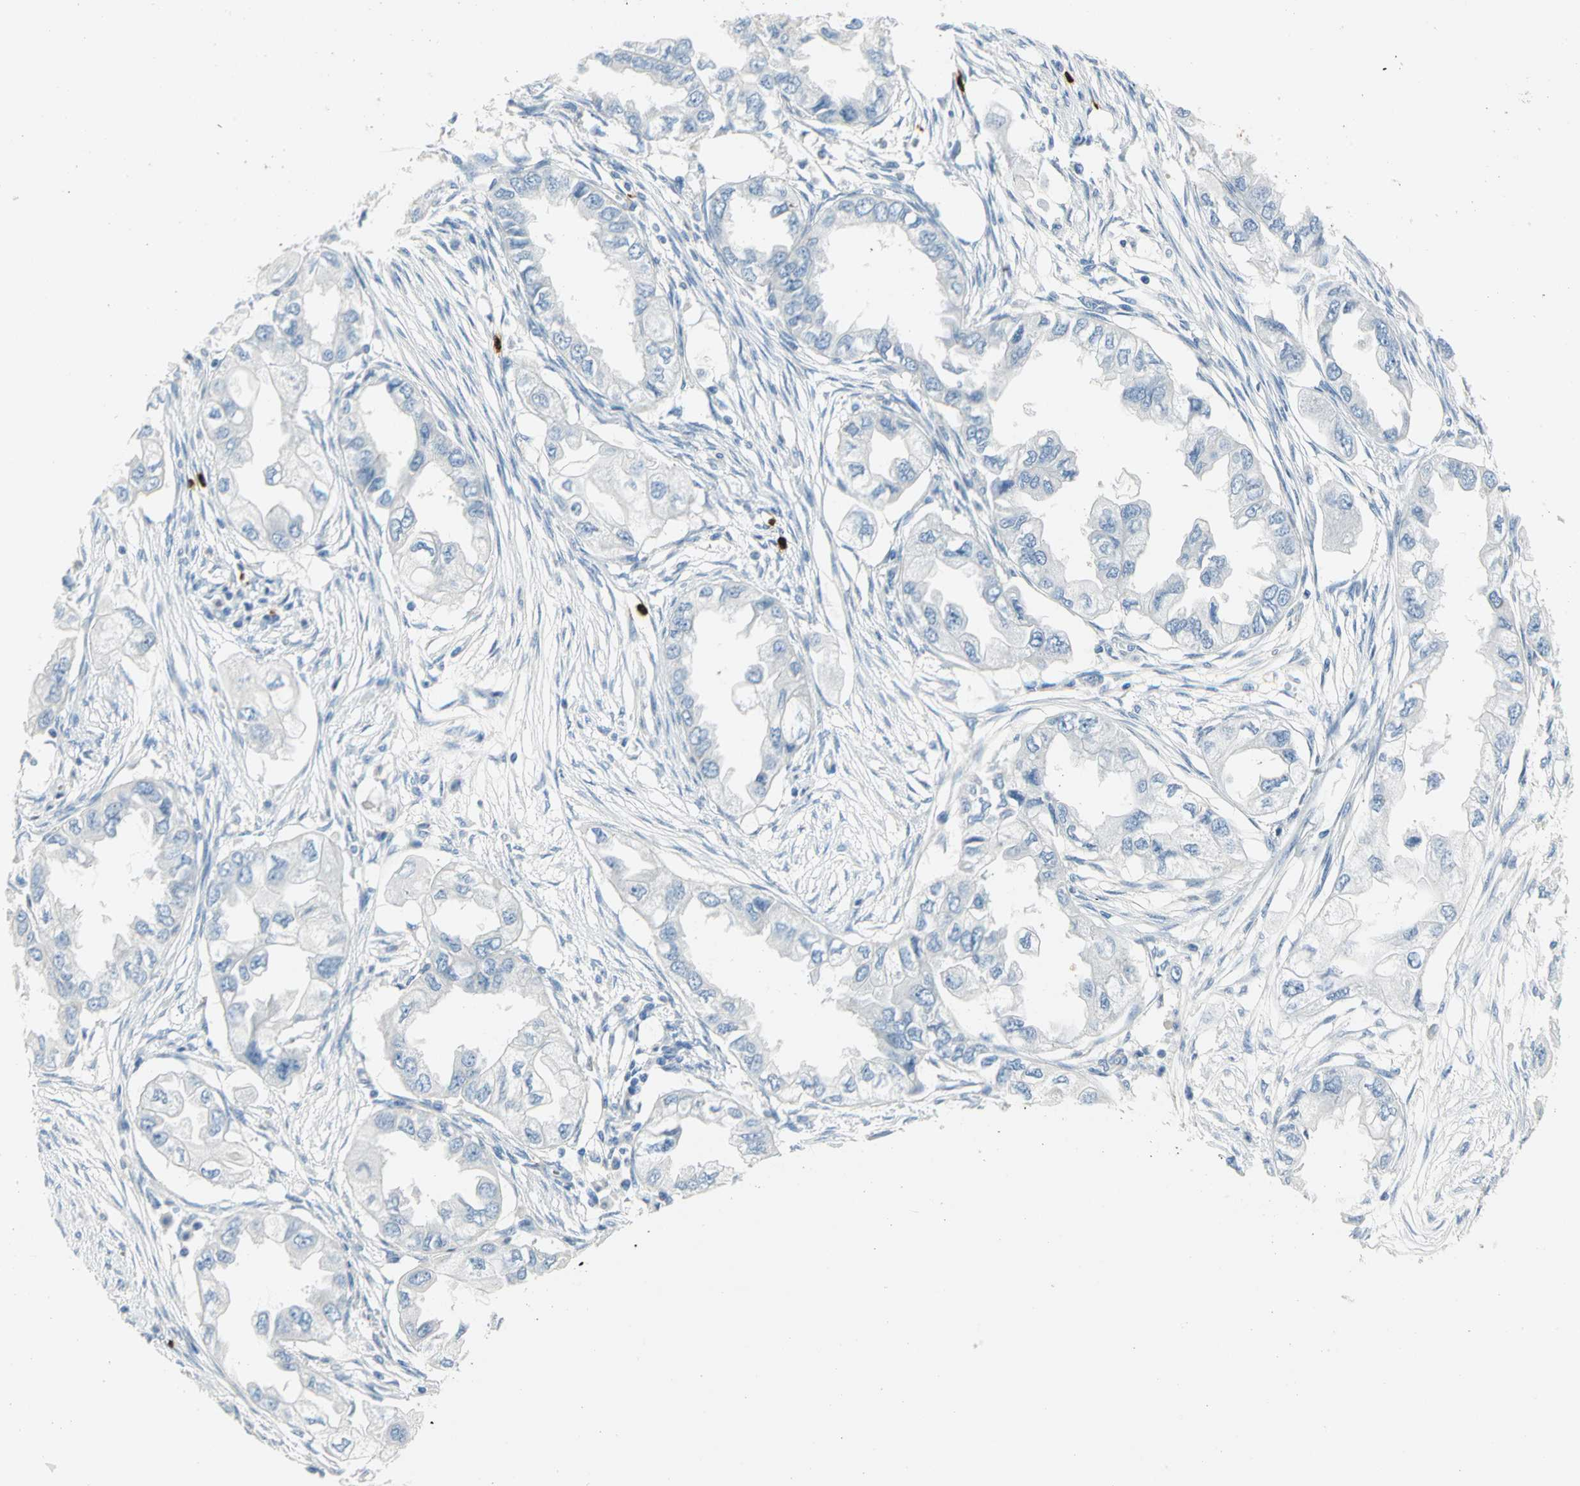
{"staining": {"intensity": "negative", "quantity": "none", "location": "none"}, "tissue": "endometrial cancer", "cell_type": "Tumor cells", "image_type": "cancer", "snomed": [{"axis": "morphology", "description": "Adenocarcinoma, NOS"}, {"axis": "topography", "description": "Endometrium"}], "caption": "Immunohistochemistry photomicrograph of neoplastic tissue: human endometrial cancer (adenocarcinoma) stained with DAB shows no significant protein expression in tumor cells.", "gene": "ALOX15", "patient": {"sex": "female", "age": 67}}